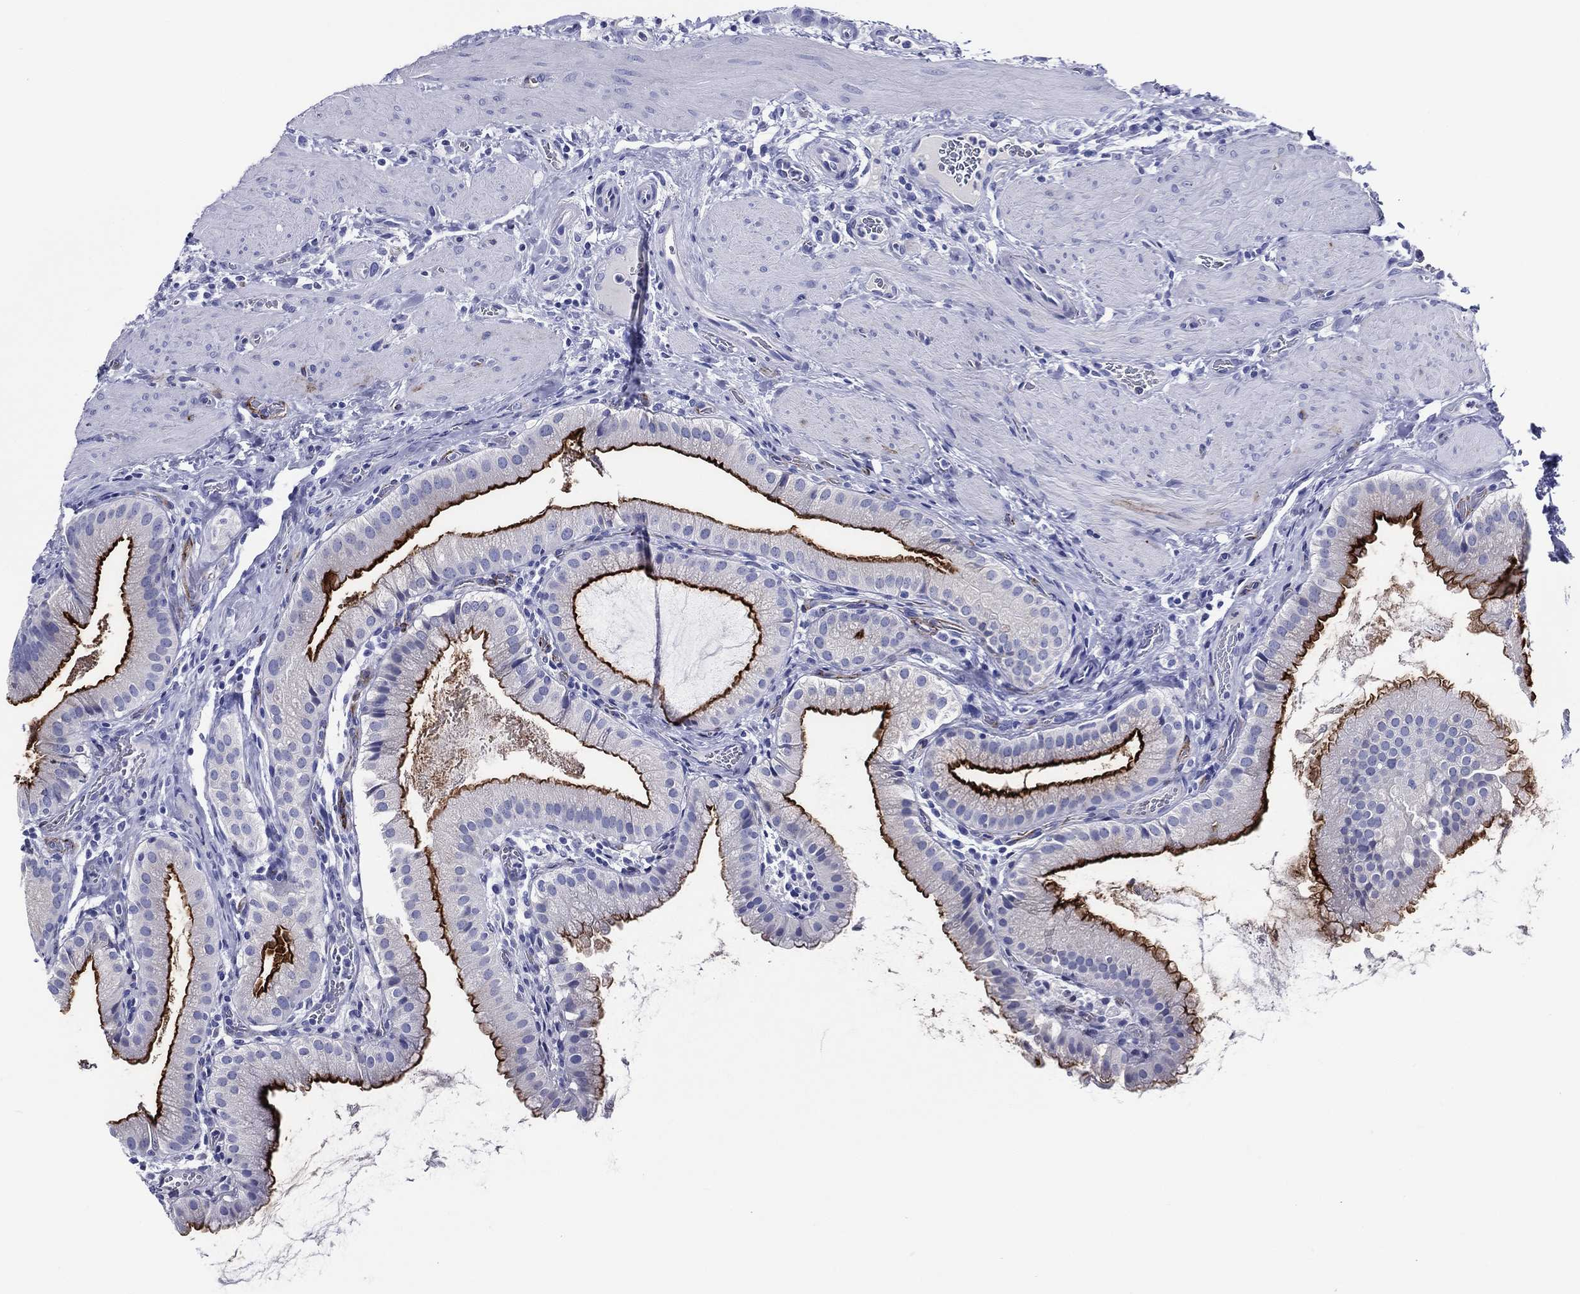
{"staining": {"intensity": "strong", "quantity": "25%-75%", "location": "cytoplasmic/membranous"}, "tissue": "gallbladder", "cell_type": "Glandular cells", "image_type": "normal", "snomed": [{"axis": "morphology", "description": "Normal tissue, NOS"}, {"axis": "topography", "description": "Gallbladder"}], "caption": "A micrograph of human gallbladder stained for a protein demonstrates strong cytoplasmic/membranous brown staining in glandular cells. (DAB IHC with brightfield microscopy, high magnification).", "gene": "ACE2", "patient": {"sex": "female", "age": 65}}